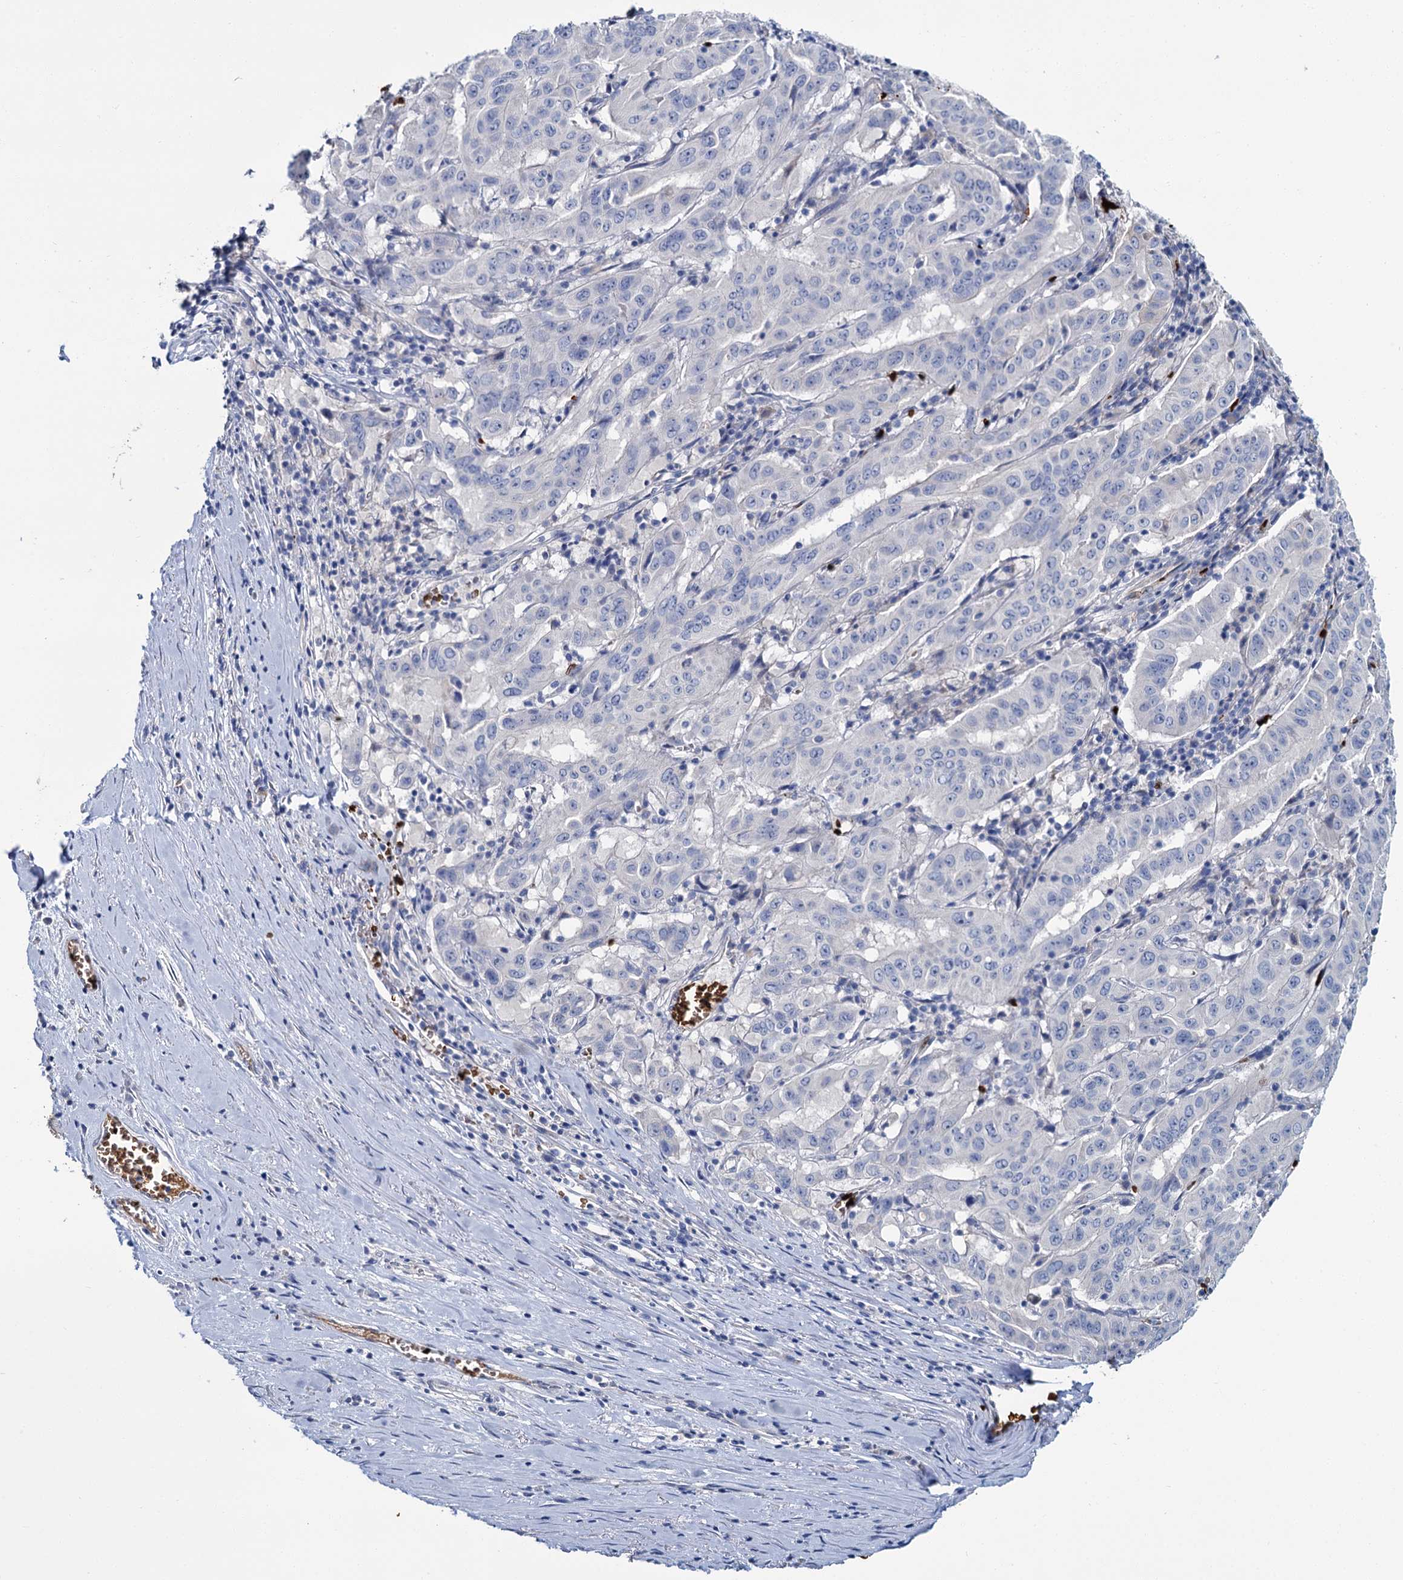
{"staining": {"intensity": "negative", "quantity": "none", "location": "none"}, "tissue": "pancreatic cancer", "cell_type": "Tumor cells", "image_type": "cancer", "snomed": [{"axis": "morphology", "description": "Adenocarcinoma, NOS"}, {"axis": "topography", "description": "Pancreas"}], "caption": "Immunohistochemistry image of human pancreatic cancer stained for a protein (brown), which exhibits no positivity in tumor cells.", "gene": "ATG2A", "patient": {"sex": "male", "age": 63}}